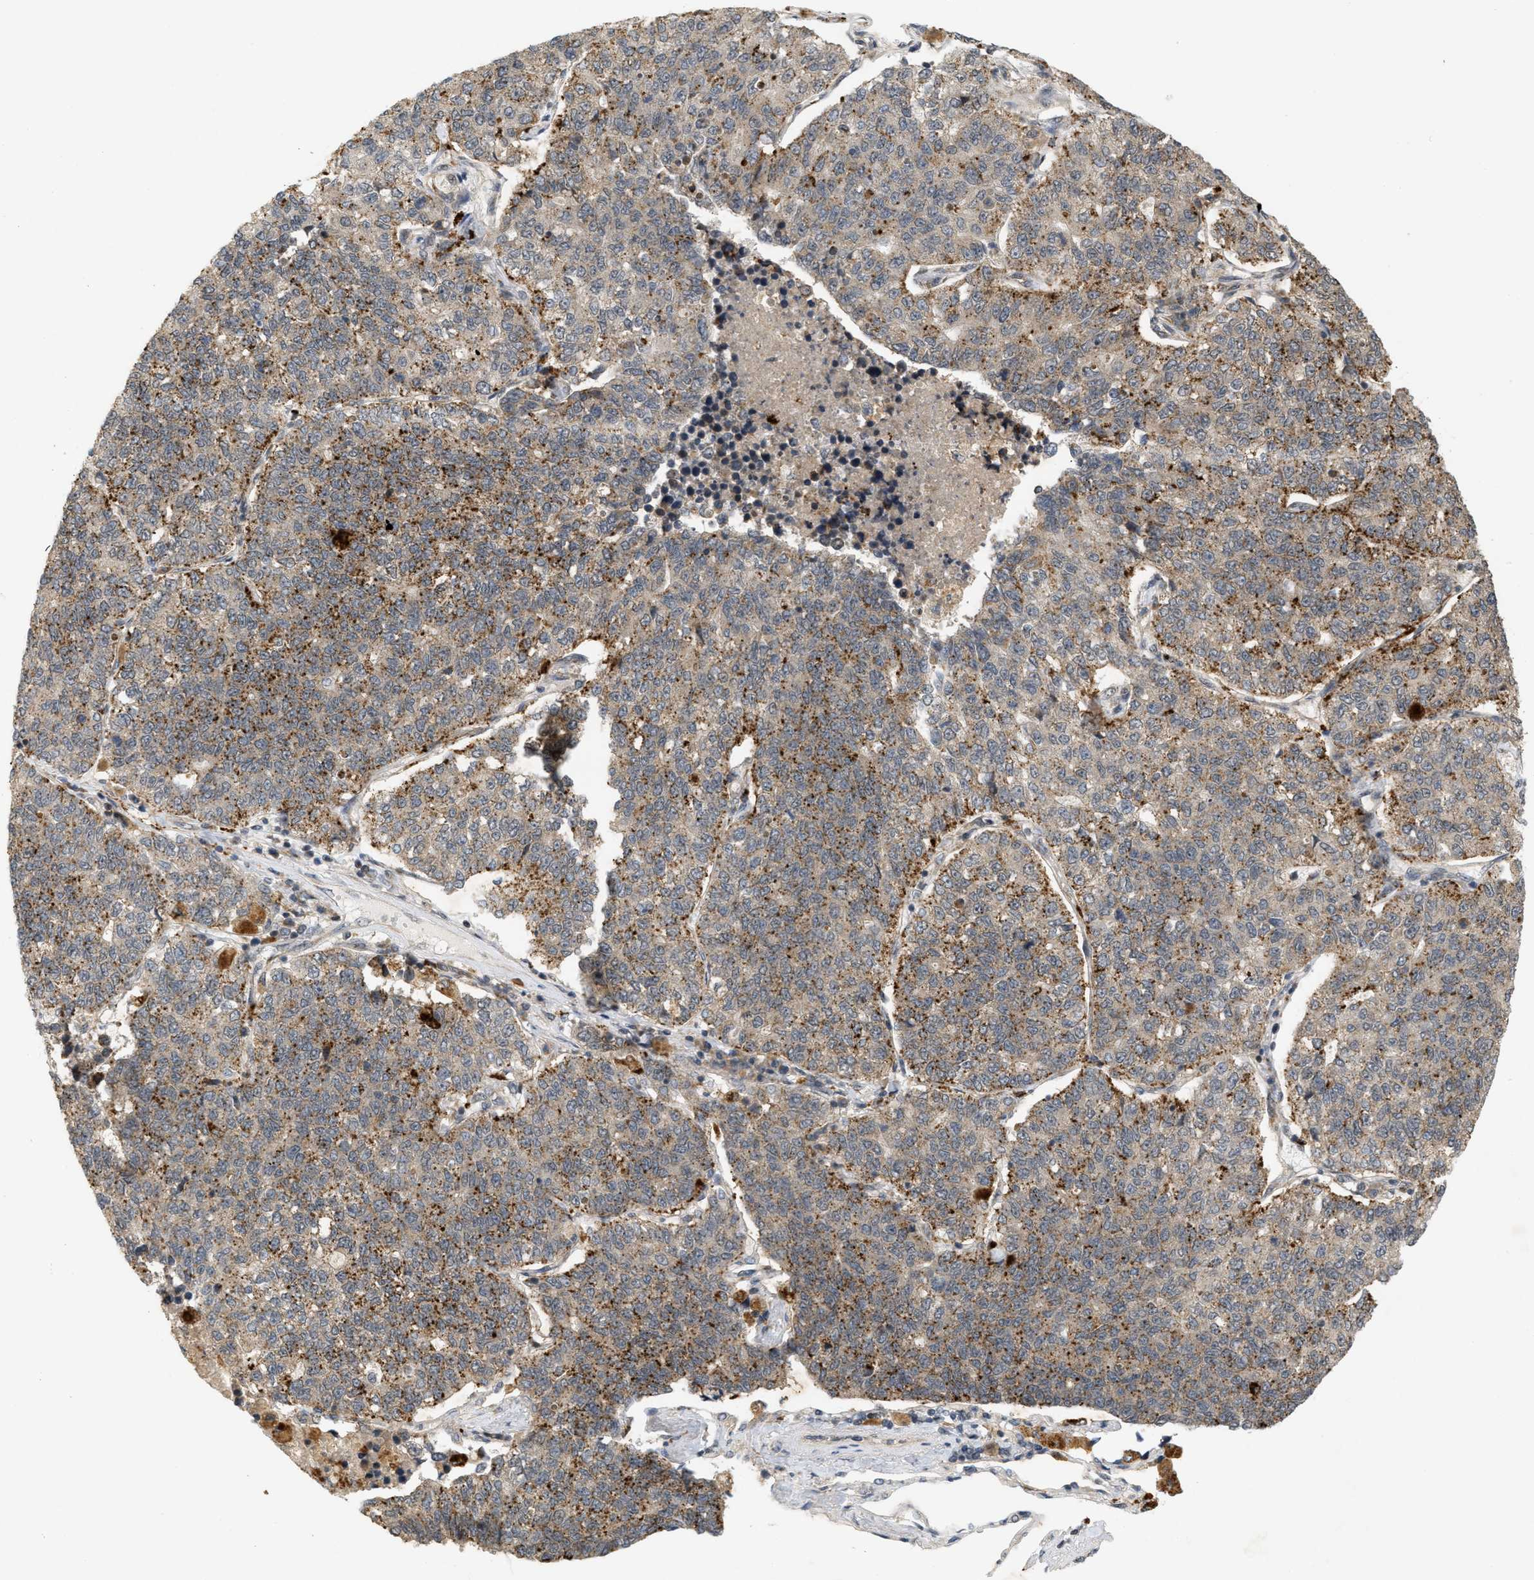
{"staining": {"intensity": "weak", "quantity": ">75%", "location": "cytoplasmic/membranous"}, "tissue": "lung cancer", "cell_type": "Tumor cells", "image_type": "cancer", "snomed": [{"axis": "morphology", "description": "Adenocarcinoma, NOS"}, {"axis": "topography", "description": "Lung"}], "caption": "Adenocarcinoma (lung) stained for a protein exhibits weak cytoplasmic/membranous positivity in tumor cells.", "gene": "PRKD1", "patient": {"sex": "male", "age": 49}}